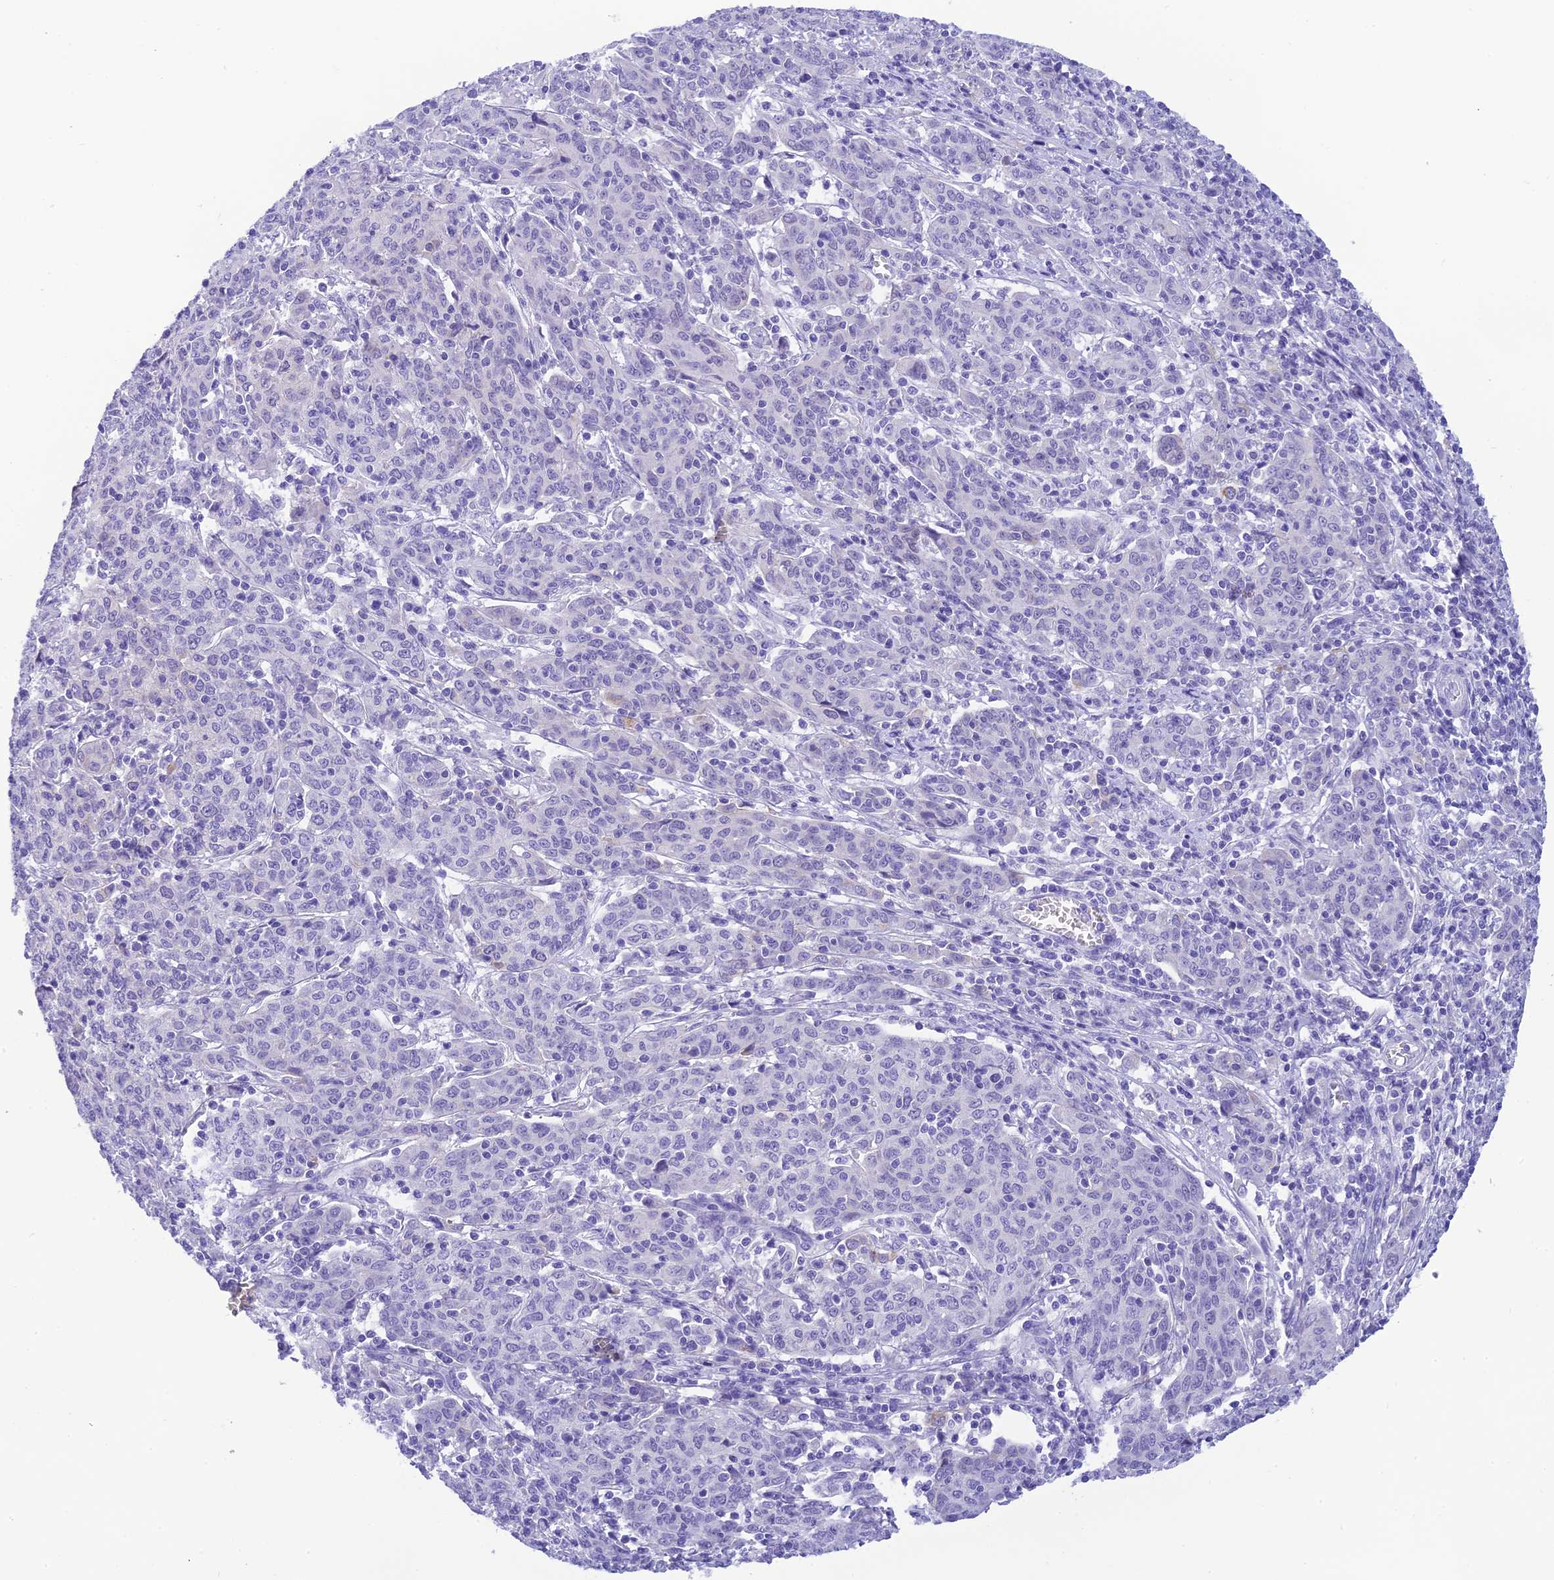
{"staining": {"intensity": "weak", "quantity": "<25%", "location": "cytoplasmic/membranous"}, "tissue": "cervical cancer", "cell_type": "Tumor cells", "image_type": "cancer", "snomed": [{"axis": "morphology", "description": "Squamous cell carcinoma, NOS"}, {"axis": "topography", "description": "Cervix"}], "caption": "Tumor cells show no significant protein positivity in cervical cancer (squamous cell carcinoma). (Immunohistochemistry (ihc), brightfield microscopy, high magnification).", "gene": "KDELR3", "patient": {"sex": "female", "age": 67}}